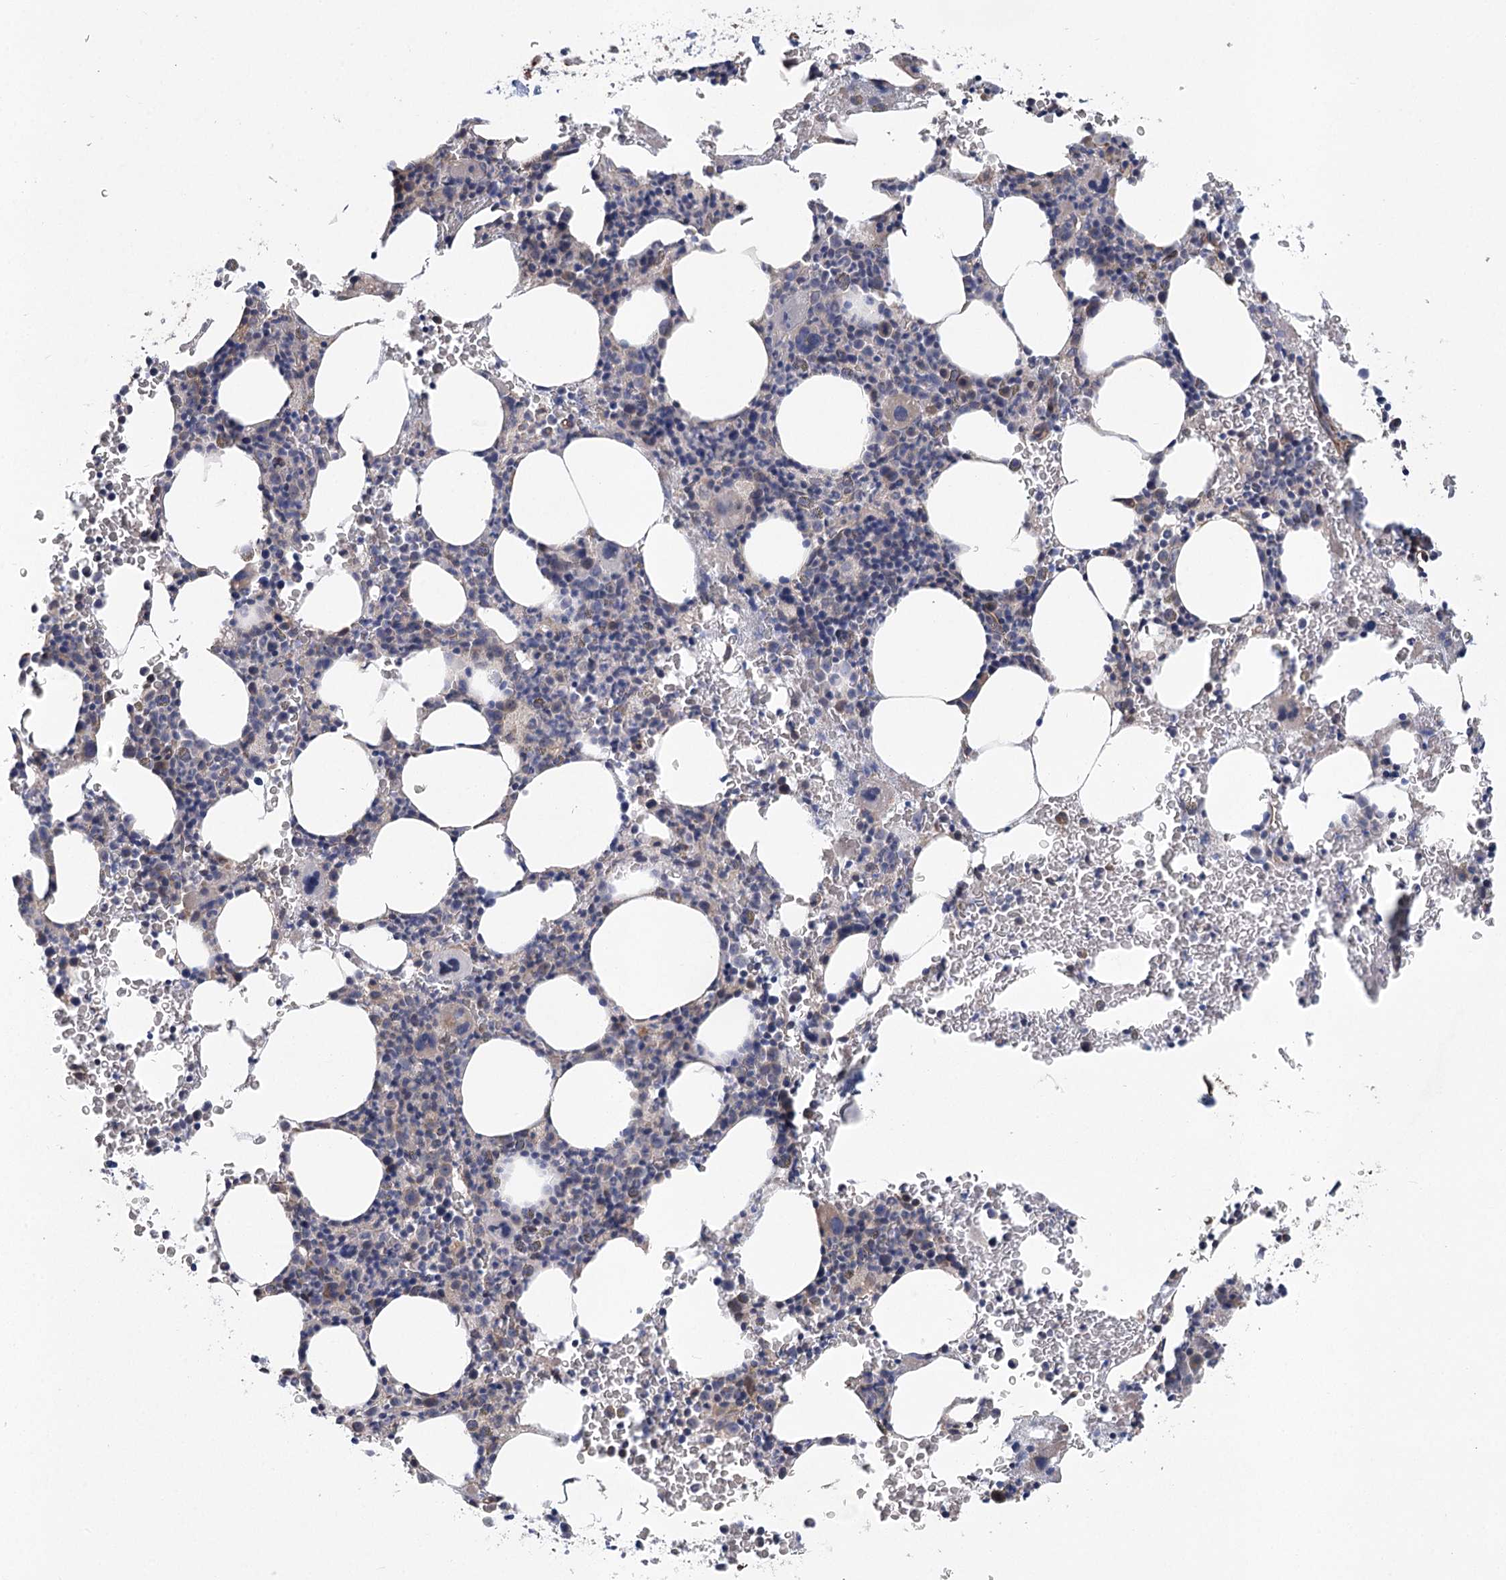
{"staining": {"intensity": "negative", "quantity": "none", "location": "none"}, "tissue": "bone marrow", "cell_type": "Hematopoietic cells", "image_type": "normal", "snomed": [{"axis": "morphology", "description": "Normal tissue, NOS"}, {"axis": "topography", "description": "Bone marrow"}], "caption": "Immunohistochemistry micrograph of benign human bone marrow stained for a protein (brown), which demonstrates no expression in hematopoietic cells.", "gene": "RWDD4", "patient": {"sex": "male", "age": 79}}